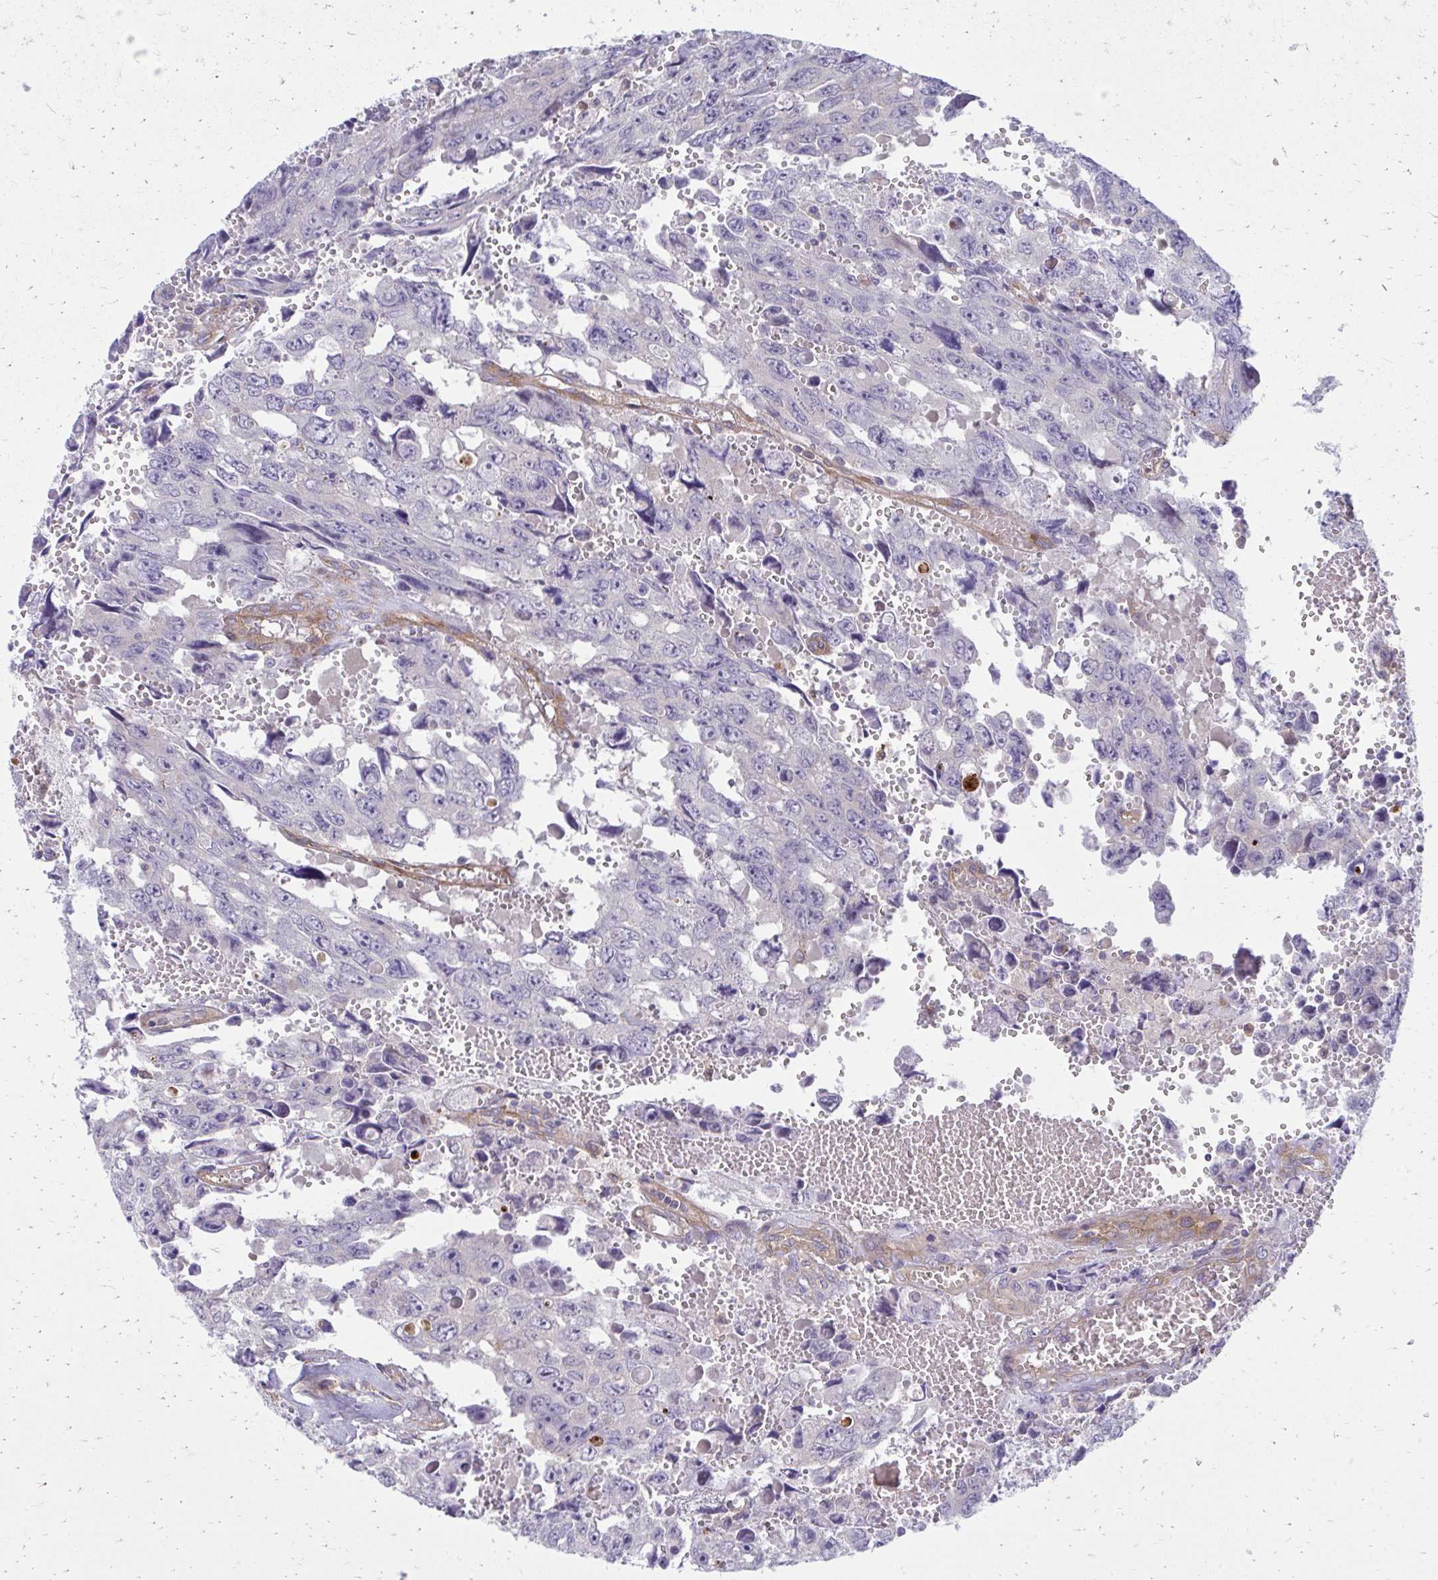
{"staining": {"intensity": "negative", "quantity": "none", "location": "none"}, "tissue": "testis cancer", "cell_type": "Tumor cells", "image_type": "cancer", "snomed": [{"axis": "morphology", "description": "Seminoma, NOS"}, {"axis": "topography", "description": "Testis"}], "caption": "A high-resolution micrograph shows IHC staining of testis cancer (seminoma), which displays no significant positivity in tumor cells. (Stains: DAB IHC with hematoxylin counter stain, Microscopy: brightfield microscopy at high magnification).", "gene": "ASAP1", "patient": {"sex": "male", "age": 26}}